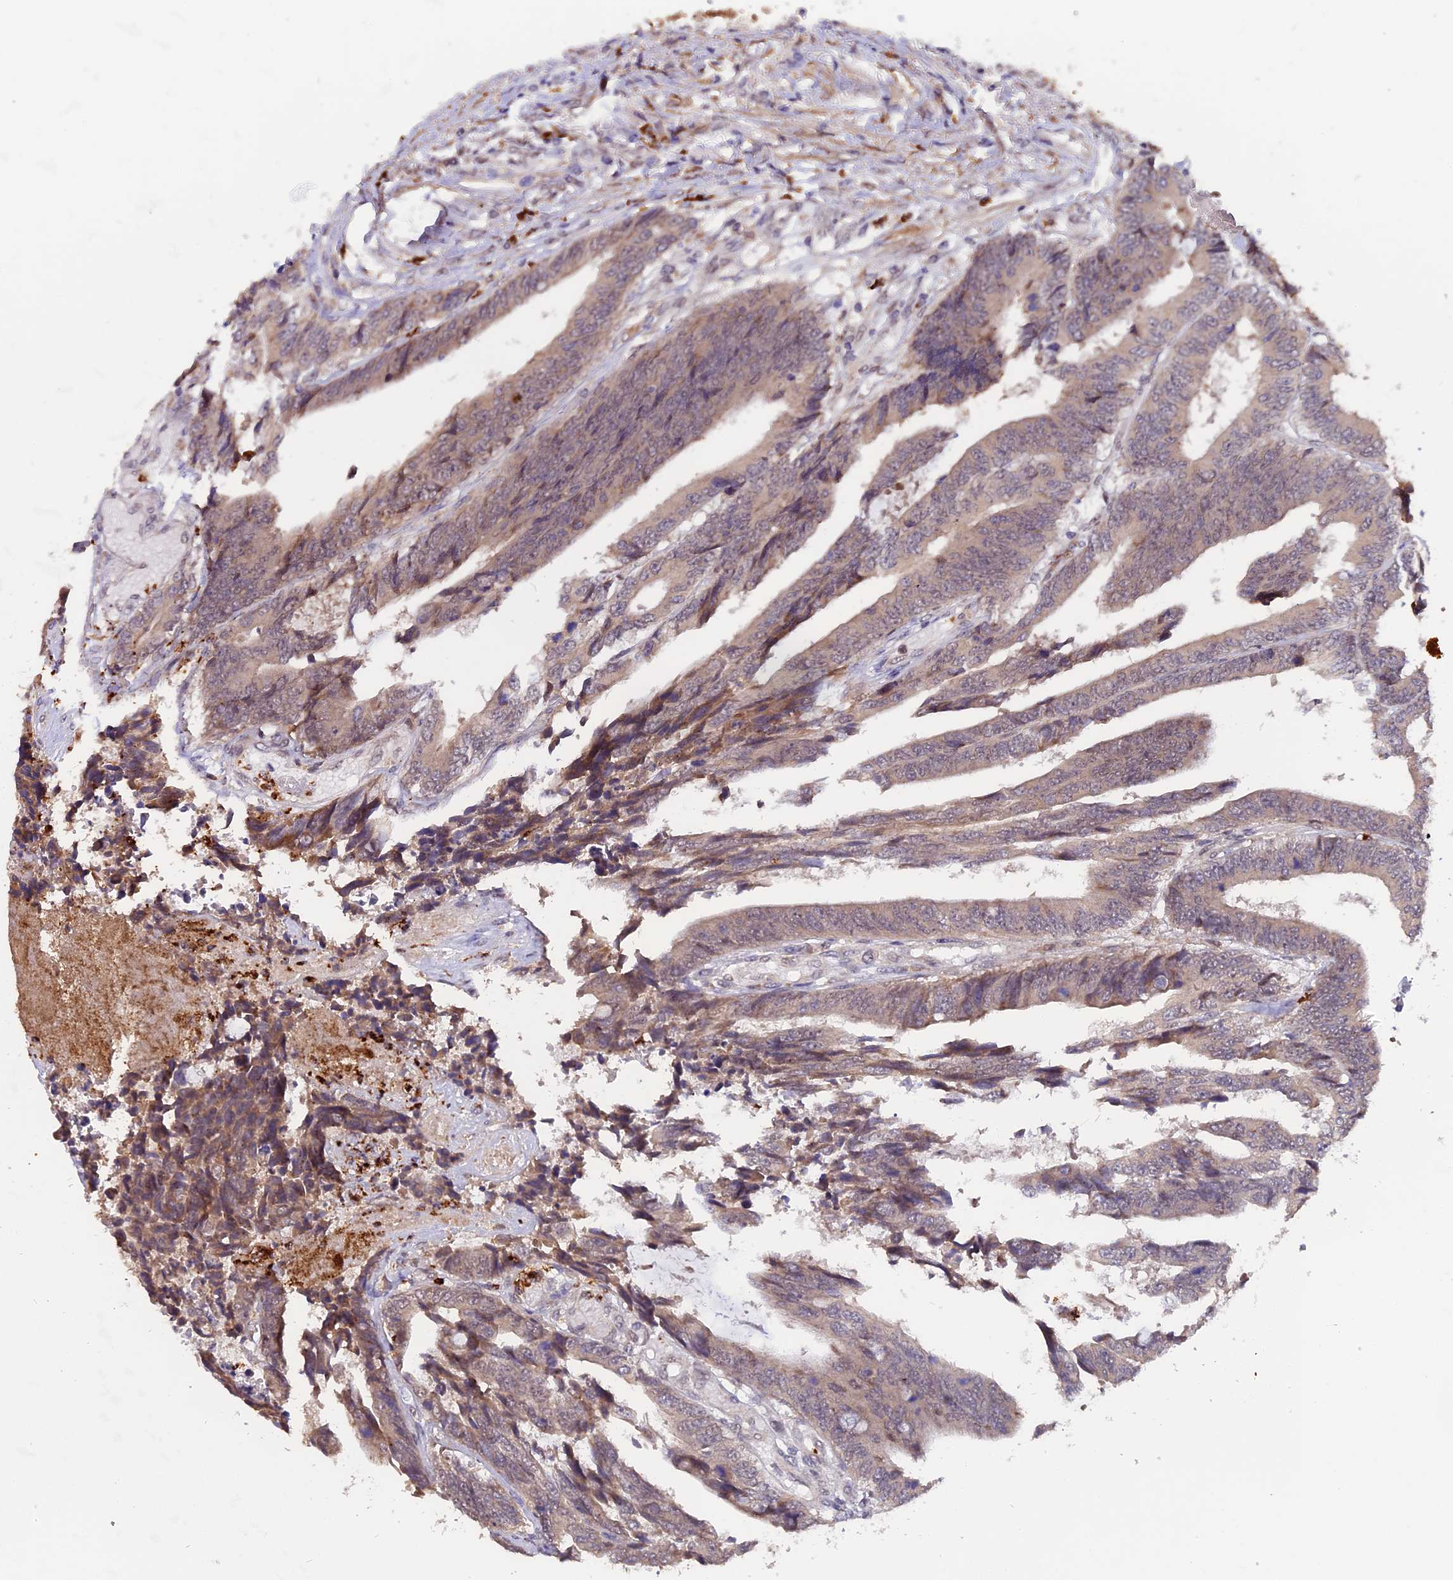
{"staining": {"intensity": "weak", "quantity": "25%-75%", "location": "cytoplasmic/membranous"}, "tissue": "colorectal cancer", "cell_type": "Tumor cells", "image_type": "cancer", "snomed": [{"axis": "morphology", "description": "Adenocarcinoma, NOS"}, {"axis": "topography", "description": "Rectum"}], "caption": "Colorectal cancer tissue shows weak cytoplasmic/membranous expression in approximately 25%-75% of tumor cells", "gene": "FAM118B", "patient": {"sex": "male", "age": 84}}